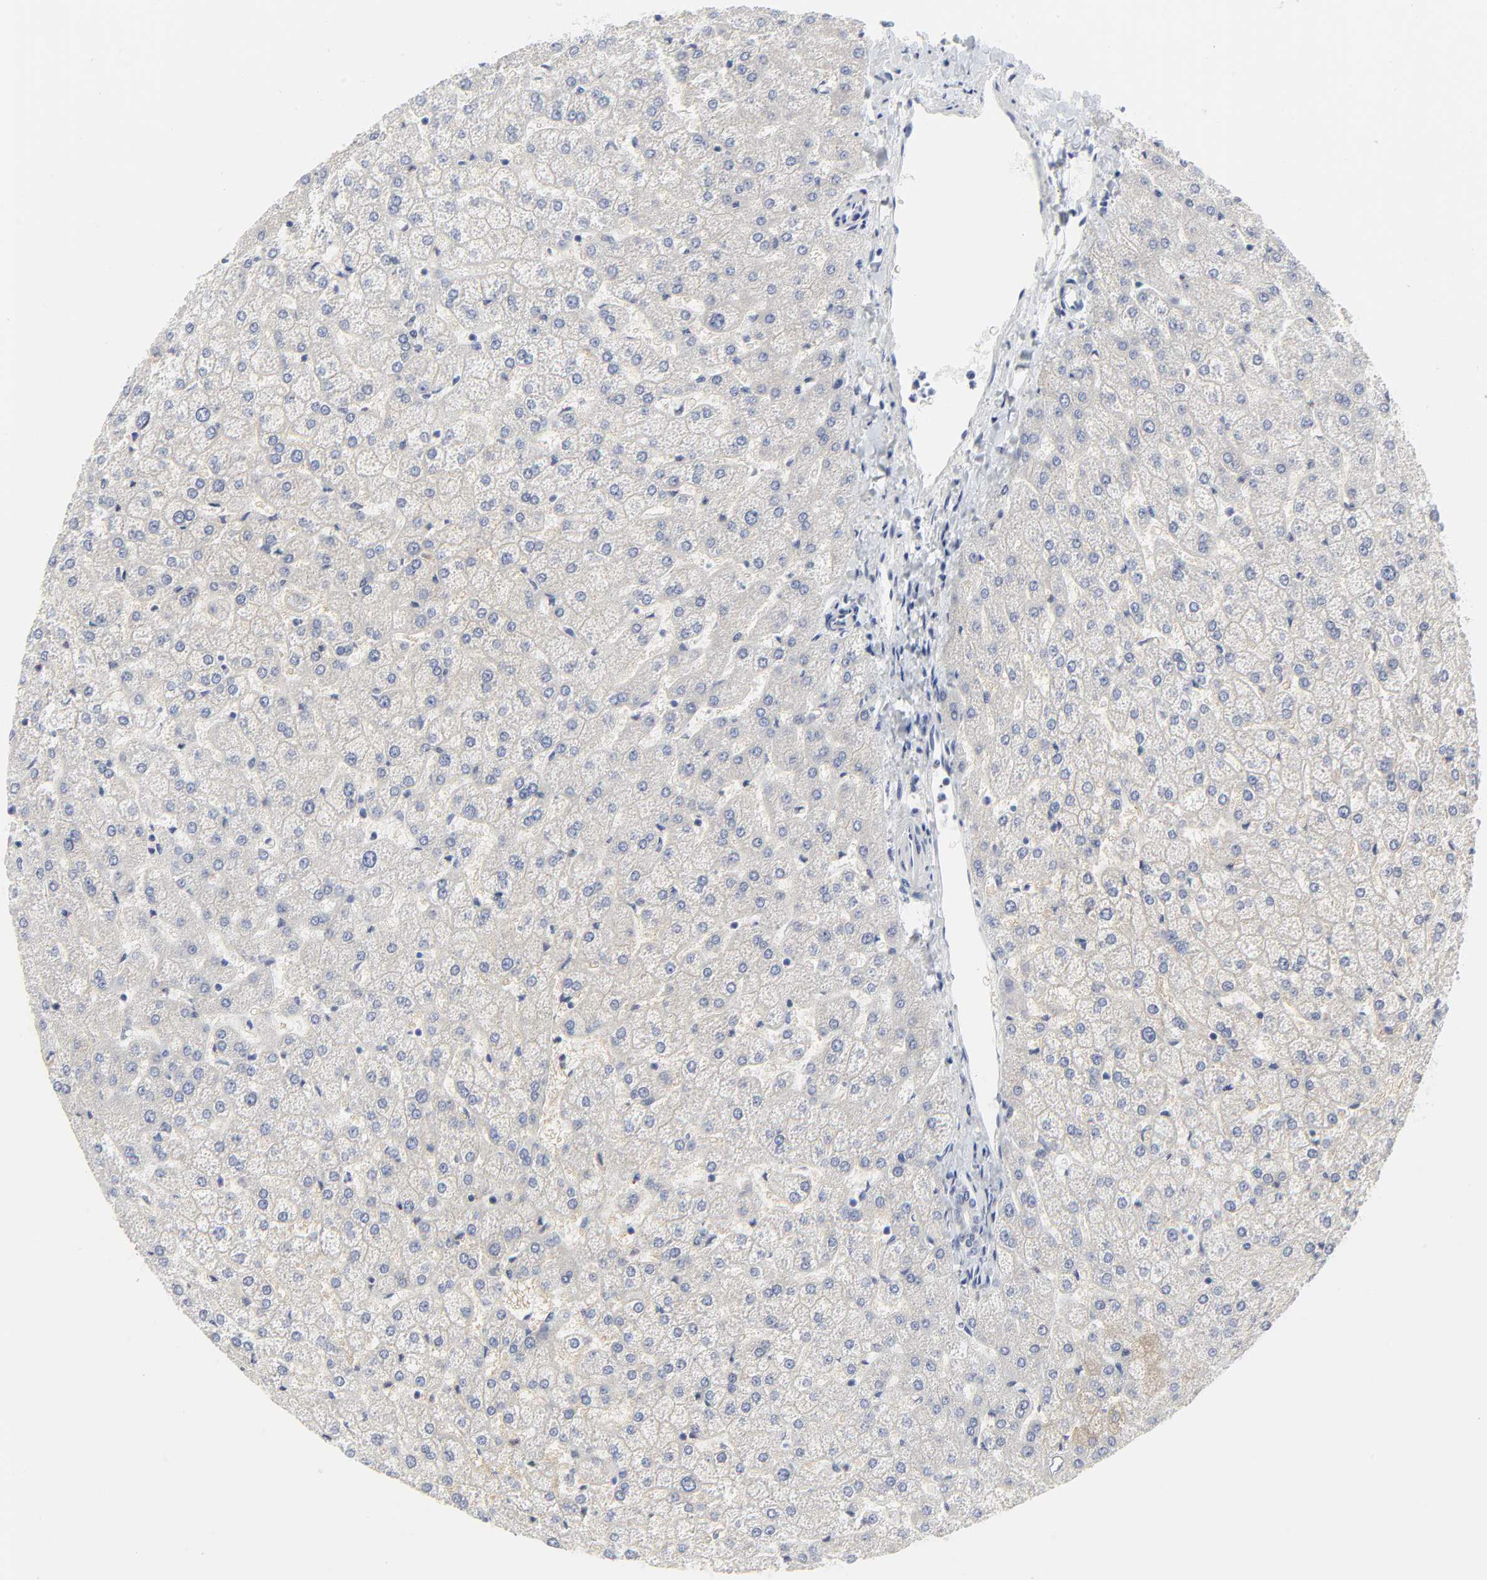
{"staining": {"intensity": "negative", "quantity": "none", "location": "none"}, "tissue": "liver", "cell_type": "Cholangiocytes", "image_type": "normal", "snomed": [{"axis": "morphology", "description": "Normal tissue, NOS"}, {"axis": "topography", "description": "Liver"}], "caption": "DAB immunohistochemical staining of unremarkable human liver exhibits no significant positivity in cholangiocytes. (IHC, brightfield microscopy, high magnification).", "gene": "ZNF589", "patient": {"sex": "female", "age": 32}}